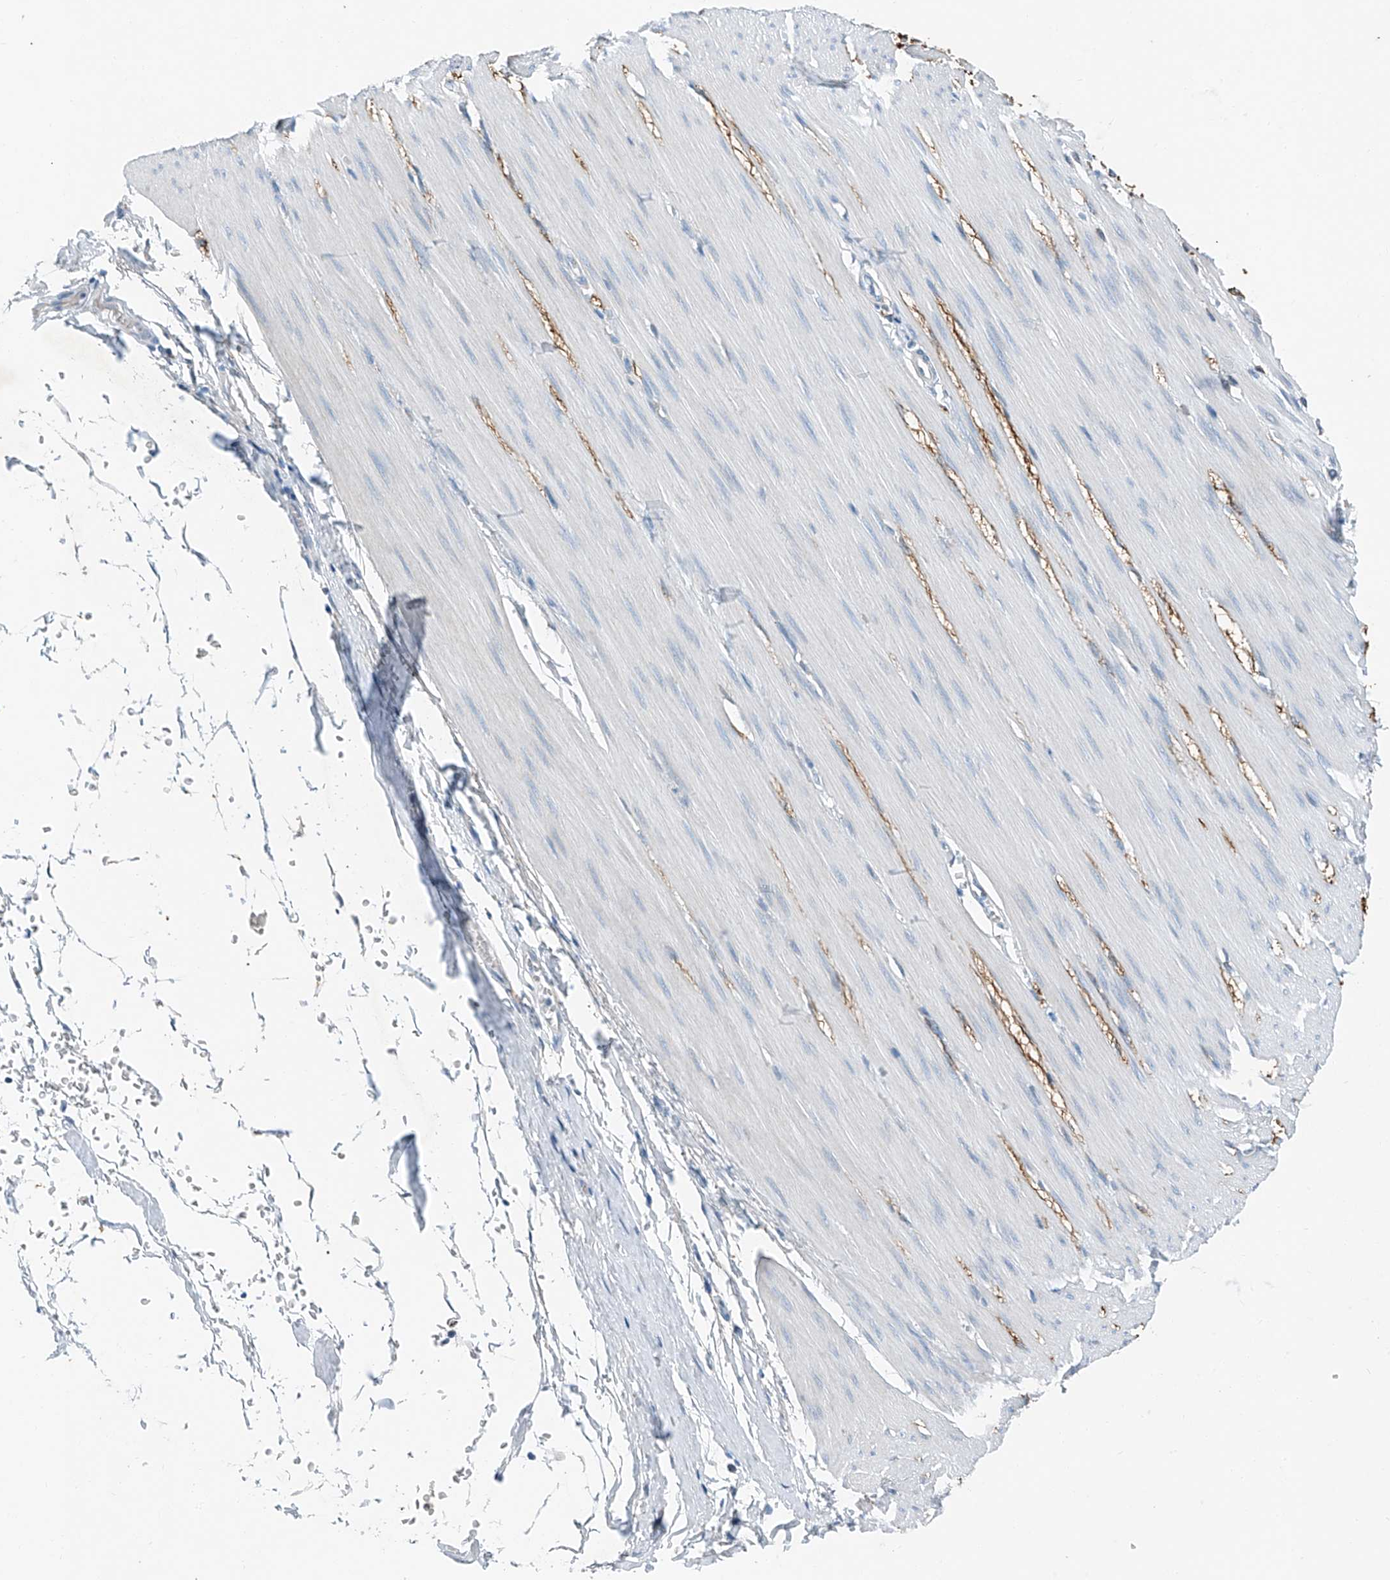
{"staining": {"intensity": "negative", "quantity": "none", "location": "none"}, "tissue": "smooth muscle", "cell_type": "Smooth muscle cells", "image_type": "normal", "snomed": [{"axis": "morphology", "description": "Normal tissue, NOS"}, {"axis": "morphology", "description": "Adenocarcinoma, NOS"}, {"axis": "topography", "description": "Colon"}, {"axis": "topography", "description": "Peripheral nerve tissue"}], "caption": "This photomicrograph is of benign smooth muscle stained with immunohistochemistry to label a protein in brown with the nuclei are counter-stained blue. There is no staining in smooth muscle cells. Nuclei are stained in blue.", "gene": "MDGA1", "patient": {"sex": "male", "age": 14}}